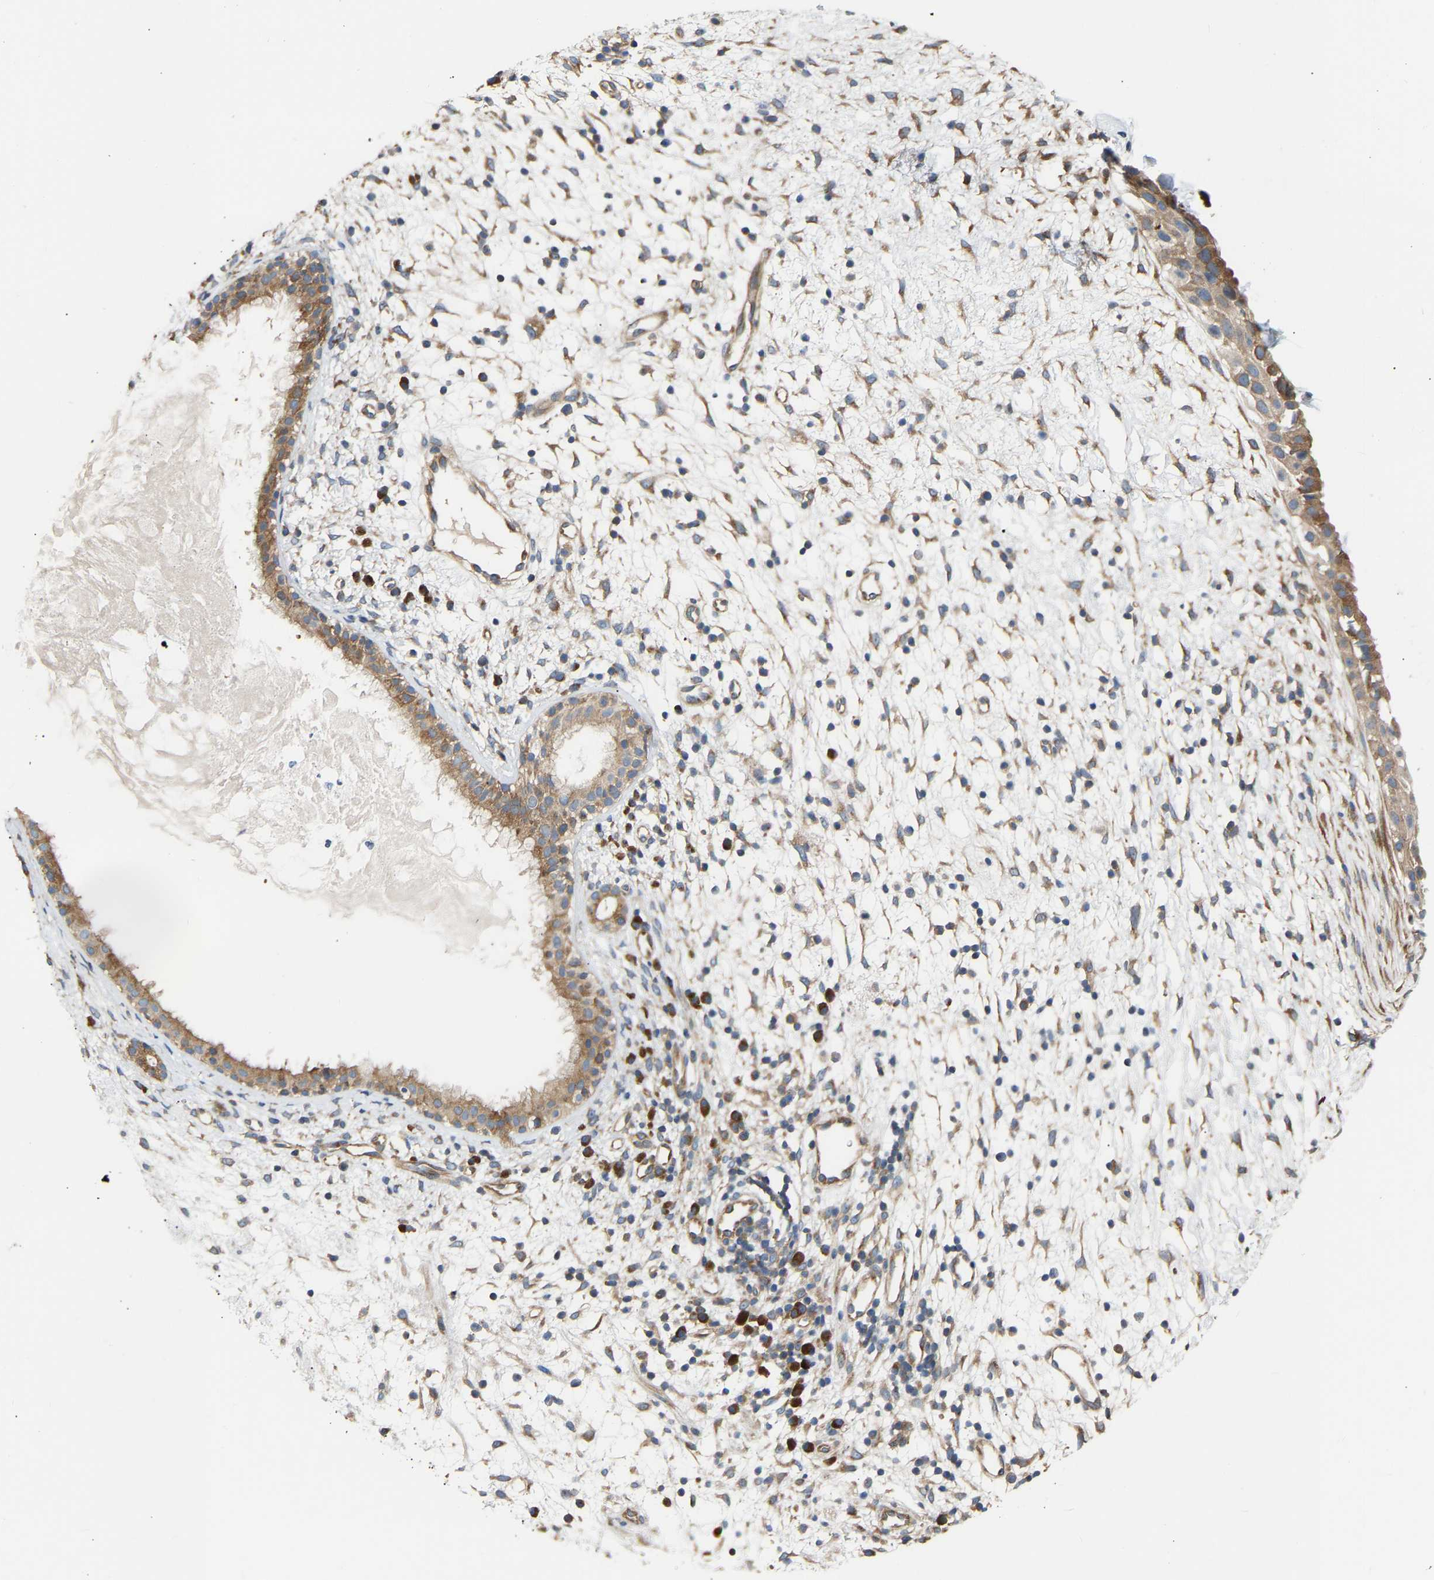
{"staining": {"intensity": "moderate", "quantity": ">75%", "location": "cytoplasmic/membranous"}, "tissue": "nasopharynx", "cell_type": "Respiratory epithelial cells", "image_type": "normal", "snomed": [{"axis": "morphology", "description": "Normal tissue, NOS"}, {"axis": "topography", "description": "Nasopharynx"}], "caption": "Immunohistochemical staining of normal human nasopharynx displays medium levels of moderate cytoplasmic/membranous staining in about >75% of respiratory epithelial cells.", "gene": "GCN1", "patient": {"sex": "male", "age": 22}}